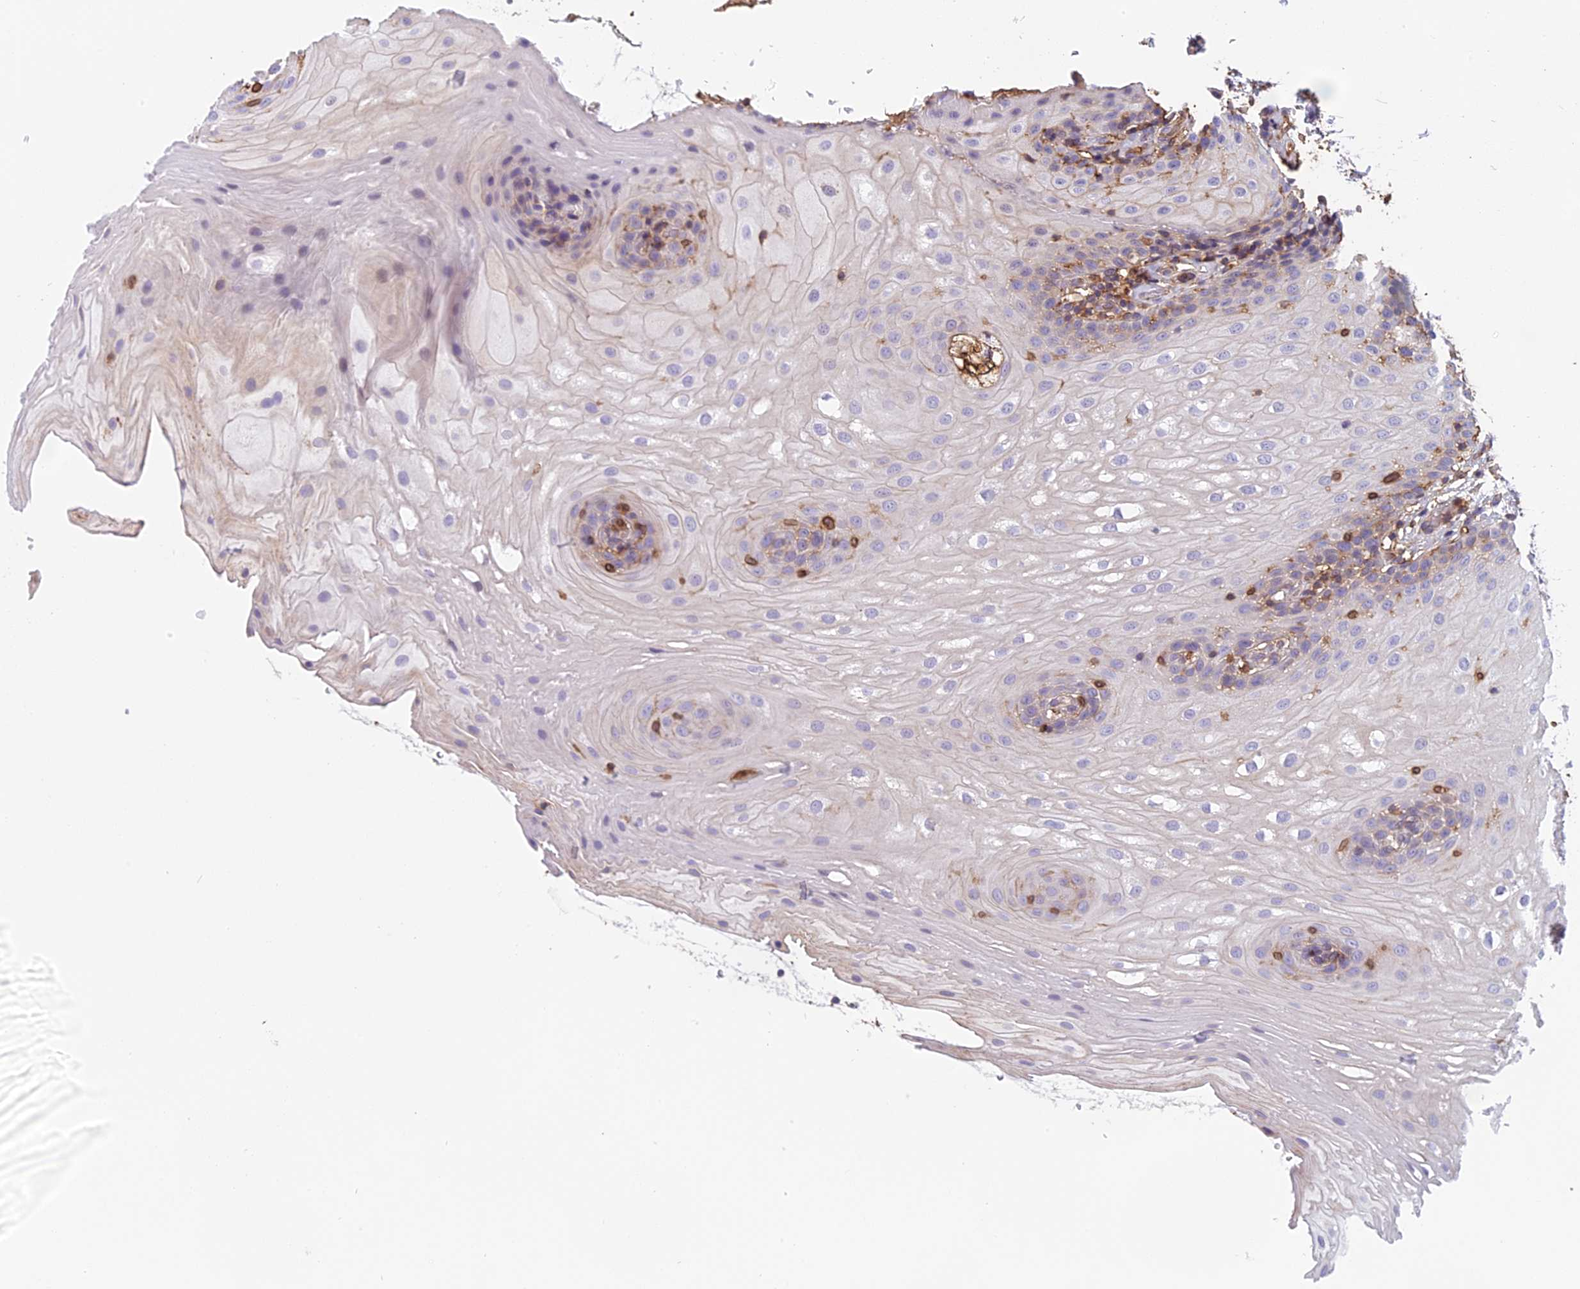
{"staining": {"intensity": "negative", "quantity": "none", "location": "none"}, "tissue": "oral mucosa", "cell_type": "Squamous epithelial cells", "image_type": "normal", "snomed": [{"axis": "morphology", "description": "Normal tissue, NOS"}, {"axis": "topography", "description": "Oral tissue"}], "caption": "DAB (3,3'-diaminobenzidine) immunohistochemical staining of benign human oral mucosa displays no significant expression in squamous epithelial cells. (DAB immunohistochemistry (IHC) visualized using brightfield microscopy, high magnification).", "gene": "TMEM255B", "patient": {"sex": "female", "age": 54}}